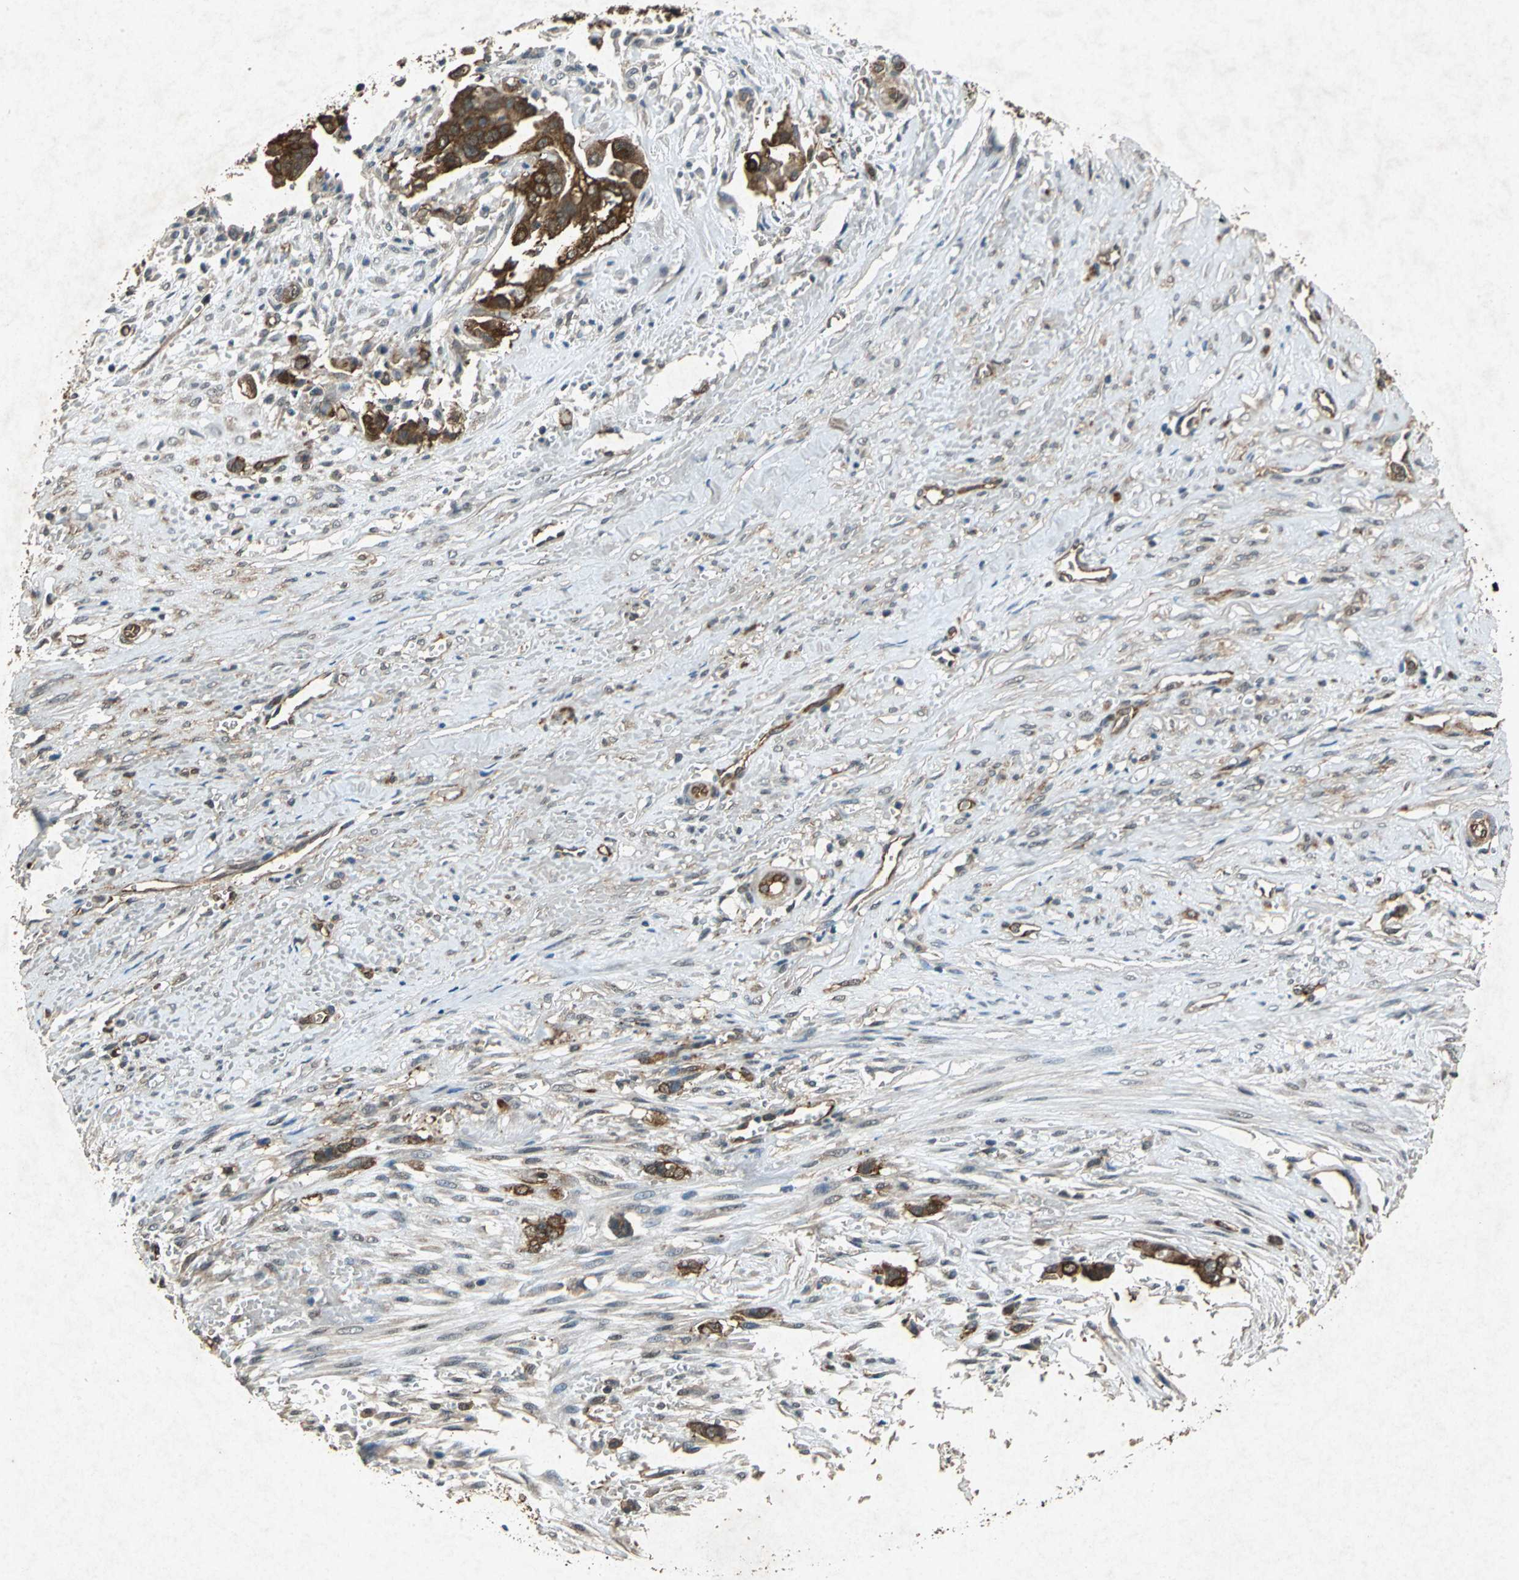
{"staining": {"intensity": "strong", "quantity": ">75%", "location": "cytoplasmic/membranous"}, "tissue": "liver cancer", "cell_type": "Tumor cells", "image_type": "cancer", "snomed": [{"axis": "morphology", "description": "Cholangiocarcinoma"}, {"axis": "topography", "description": "Liver"}], "caption": "Protein expression analysis of liver cancer demonstrates strong cytoplasmic/membranous positivity in approximately >75% of tumor cells.", "gene": "HSP90AB1", "patient": {"sex": "female", "age": 70}}